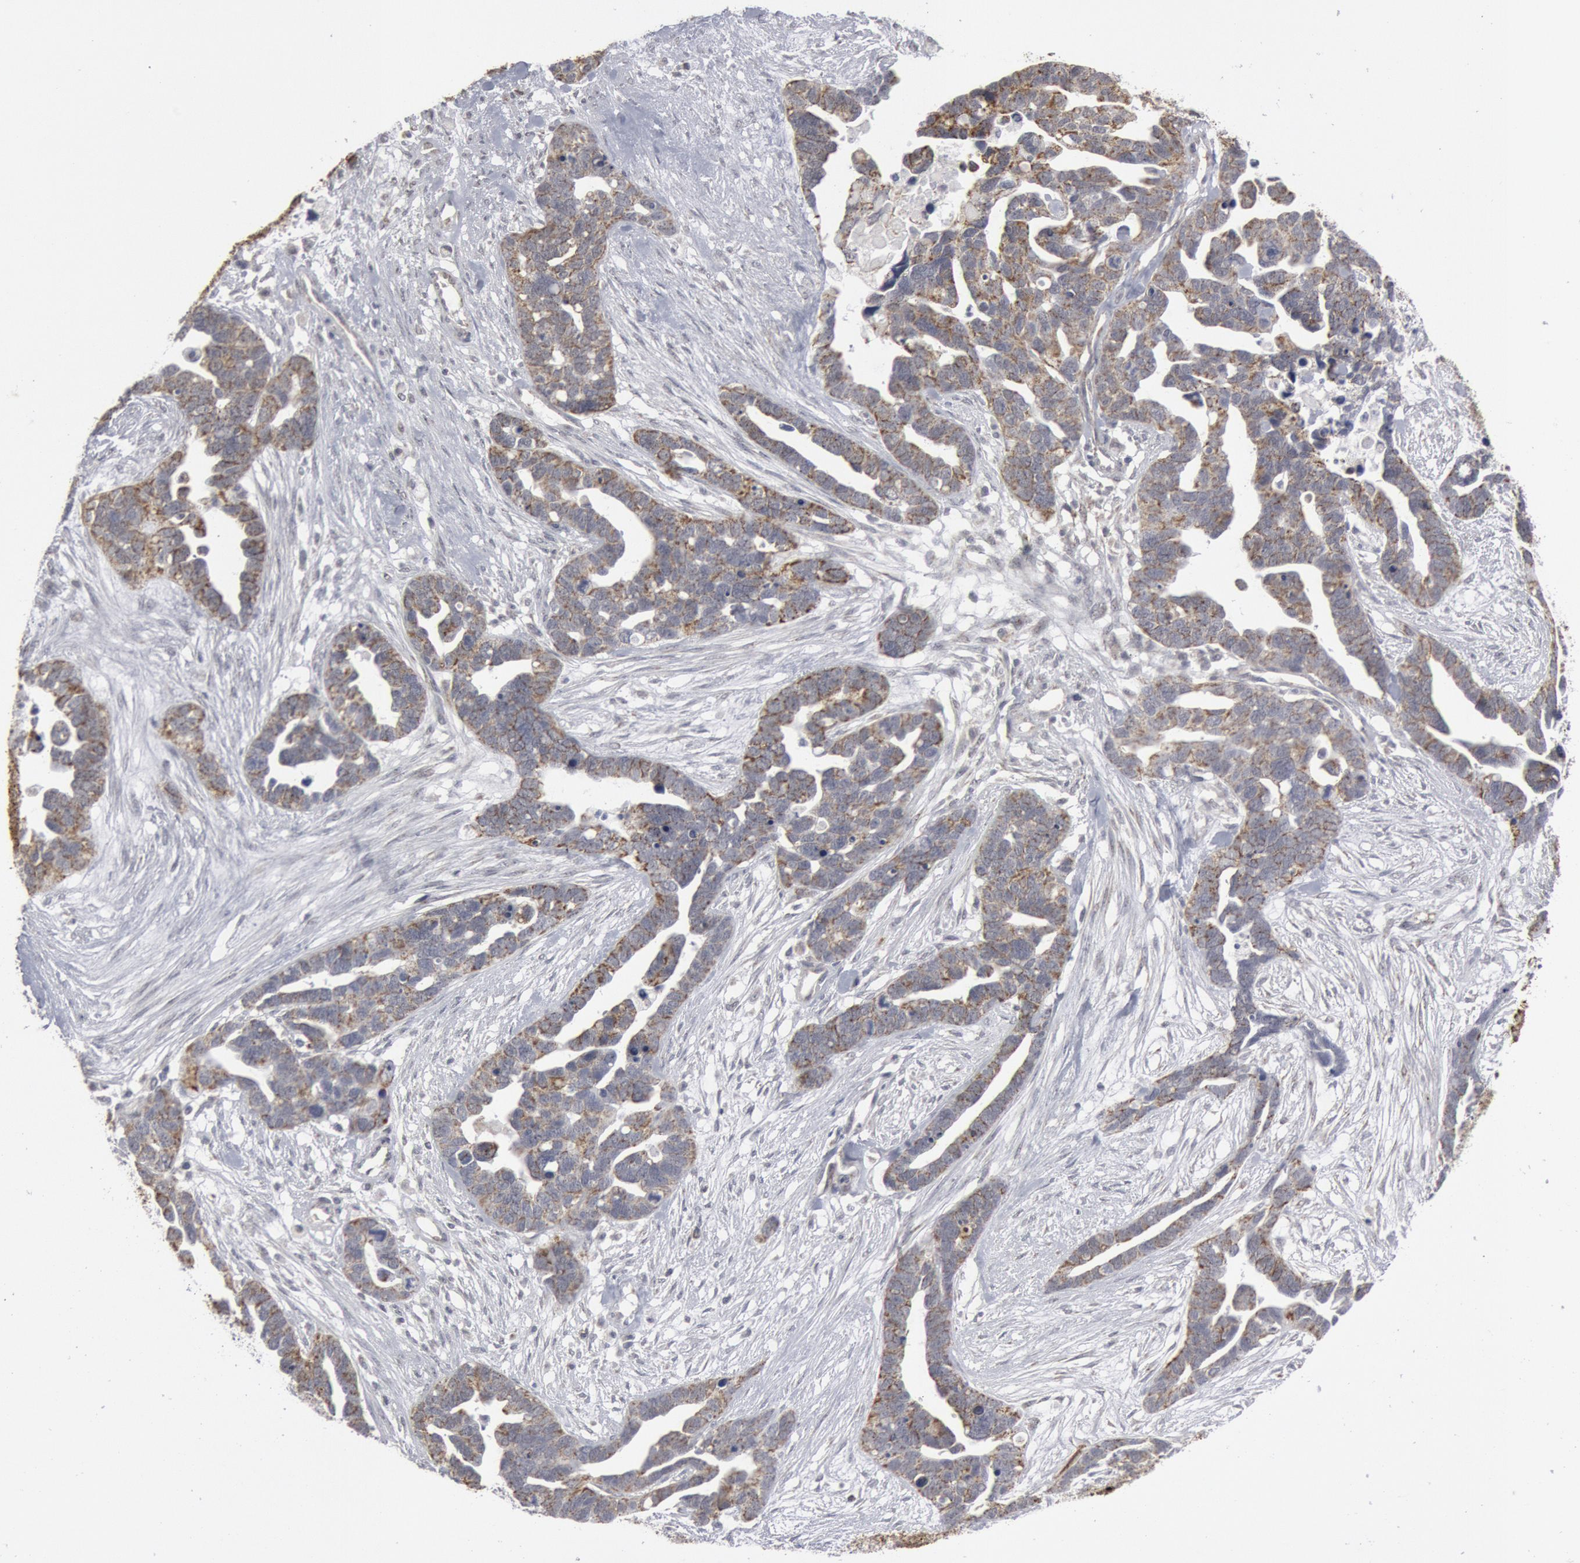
{"staining": {"intensity": "weak", "quantity": "<25%", "location": "cytoplasmic/membranous"}, "tissue": "ovarian cancer", "cell_type": "Tumor cells", "image_type": "cancer", "snomed": [{"axis": "morphology", "description": "Cystadenocarcinoma, serous, NOS"}, {"axis": "topography", "description": "Ovary"}], "caption": "This is an immunohistochemistry (IHC) photomicrograph of serous cystadenocarcinoma (ovarian). There is no positivity in tumor cells.", "gene": "CASP9", "patient": {"sex": "female", "age": 54}}